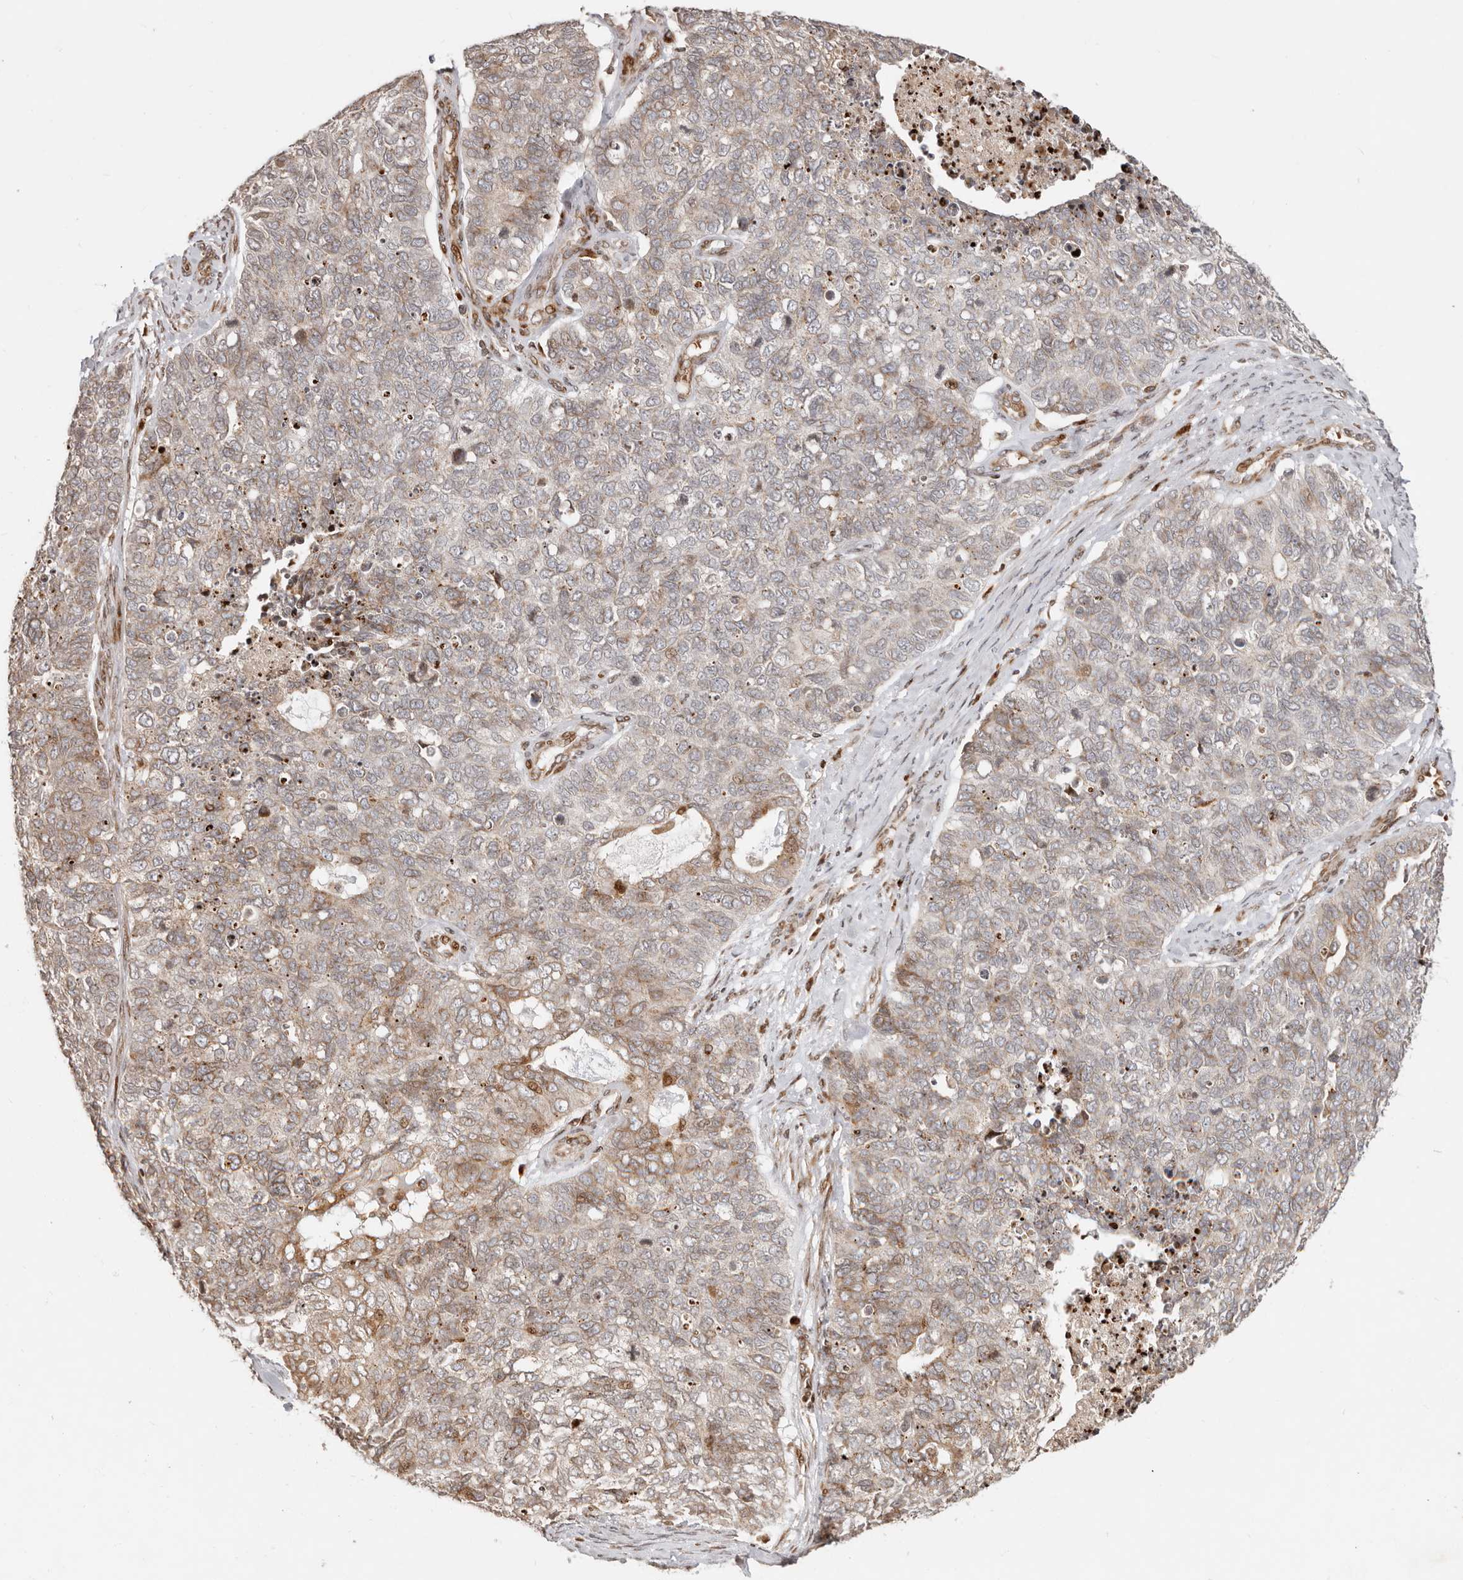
{"staining": {"intensity": "moderate", "quantity": "<25%", "location": "cytoplasmic/membranous,nuclear"}, "tissue": "cervical cancer", "cell_type": "Tumor cells", "image_type": "cancer", "snomed": [{"axis": "morphology", "description": "Squamous cell carcinoma, NOS"}, {"axis": "topography", "description": "Cervix"}], "caption": "The photomicrograph demonstrates staining of cervical cancer (squamous cell carcinoma), revealing moderate cytoplasmic/membranous and nuclear protein positivity (brown color) within tumor cells.", "gene": "TRIM4", "patient": {"sex": "female", "age": 63}}